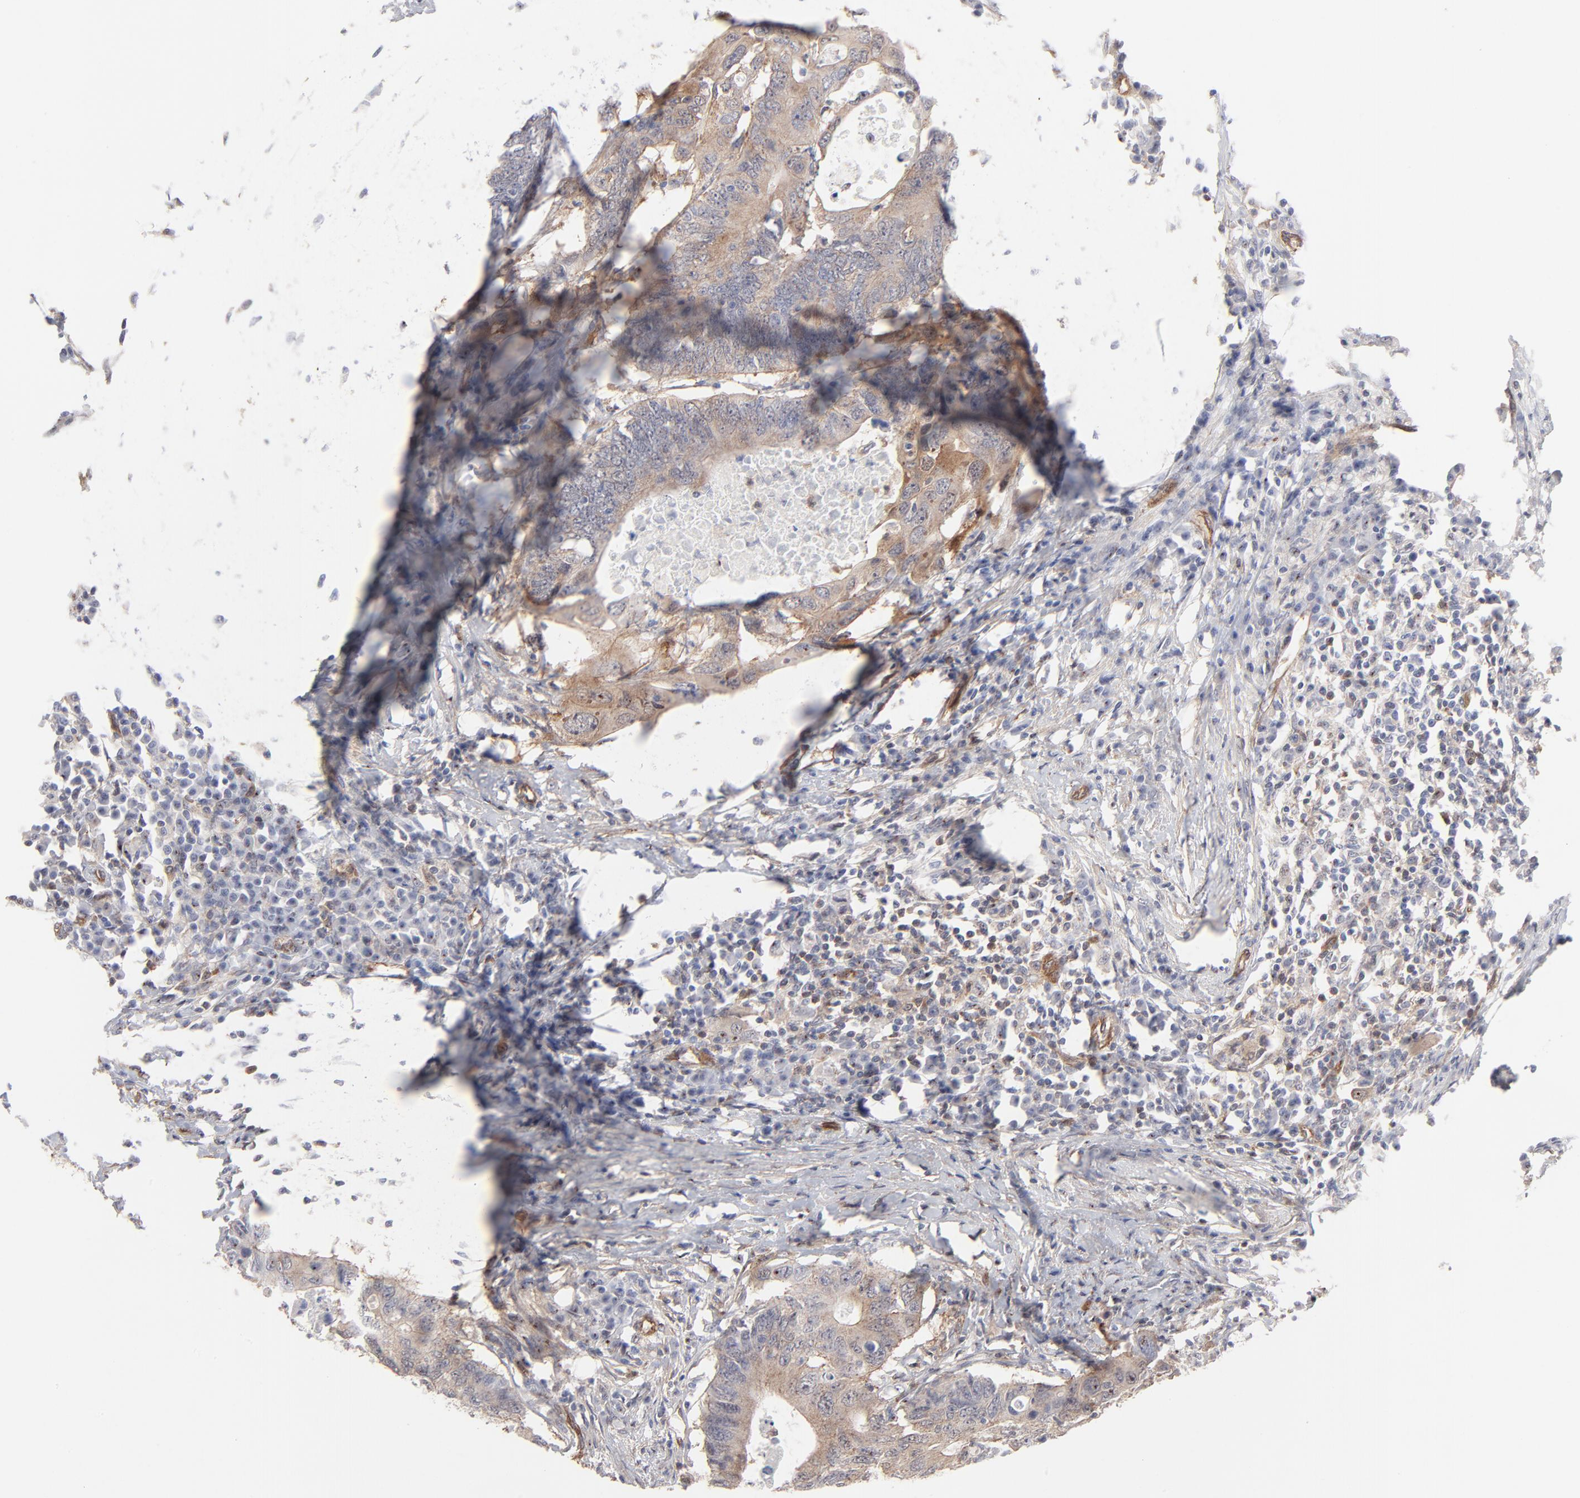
{"staining": {"intensity": "weak", "quantity": ">75%", "location": "cytoplasmic/membranous"}, "tissue": "colorectal cancer", "cell_type": "Tumor cells", "image_type": "cancer", "snomed": [{"axis": "morphology", "description": "Adenocarcinoma, NOS"}, {"axis": "topography", "description": "Colon"}], "caption": "Protein staining demonstrates weak cytoplasmic/membranous expression in approximately >75% of tumor cells in colorectal cancer. (Stains: DAB (3,3'-diaminobenzidine) in brown, nuclei in blue, Microscopy: brightfield microscopy at high magnification).", "gene": "PXN", "patient": {"sex": "male", "age": 71}}